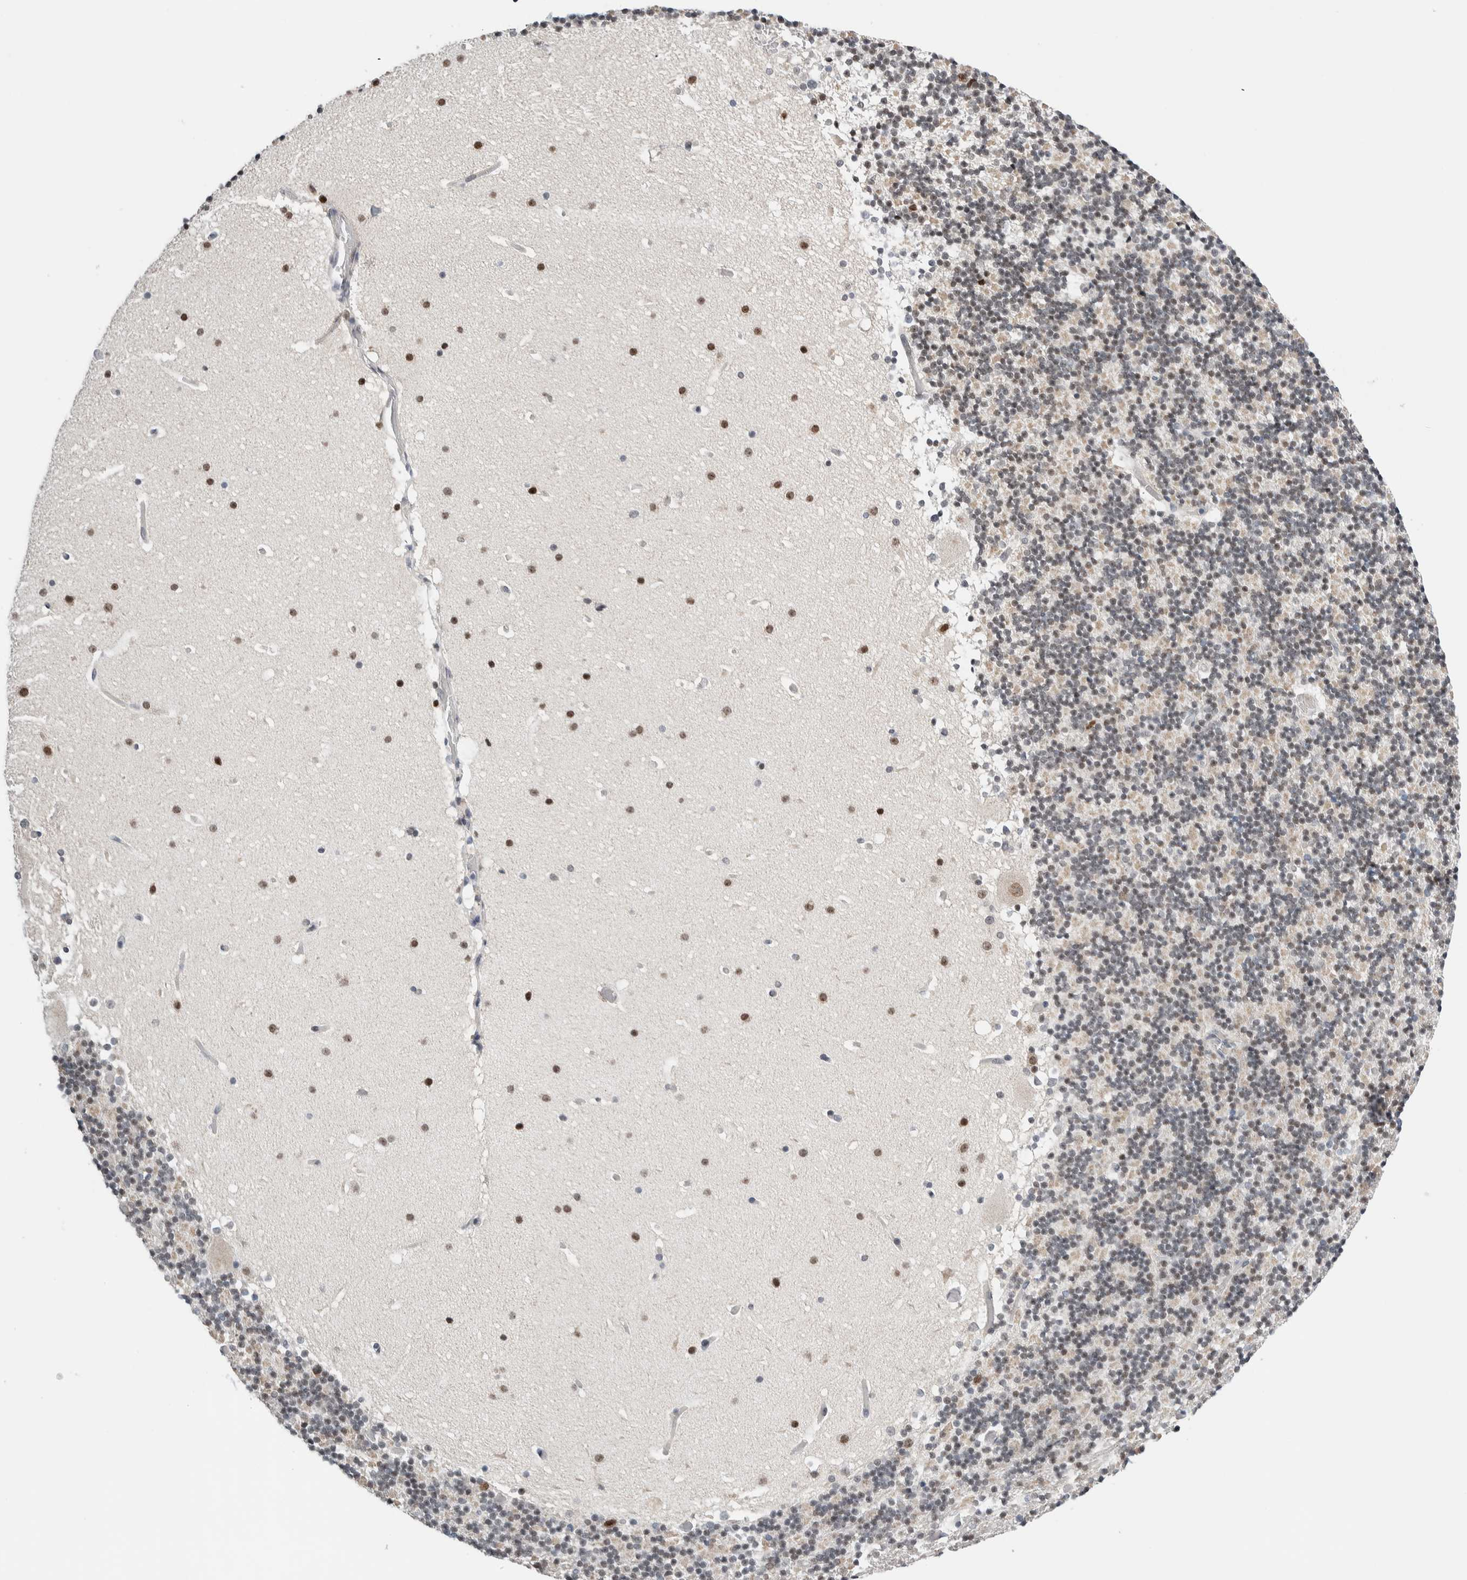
{"staining": {"intensity": "weak", "quantity": "25%-75%", "location": "nuclear"}, "tissue": "cerebellum", "cell_type": "Cells in granular layer", "image_type": "normal", "snomed": [{"axis": "morphology", "description": "Normal tissue, NOS"}, {"axis": "topography", "description": "Cerebellum"}], "caption": "Protein analysis of benign cerebellum shows weak nuclear expression in approximately 25%-75% of cells in granular layer.", "gene": "NEUROD1", "patient": {"sex": "male", "age": 57}}